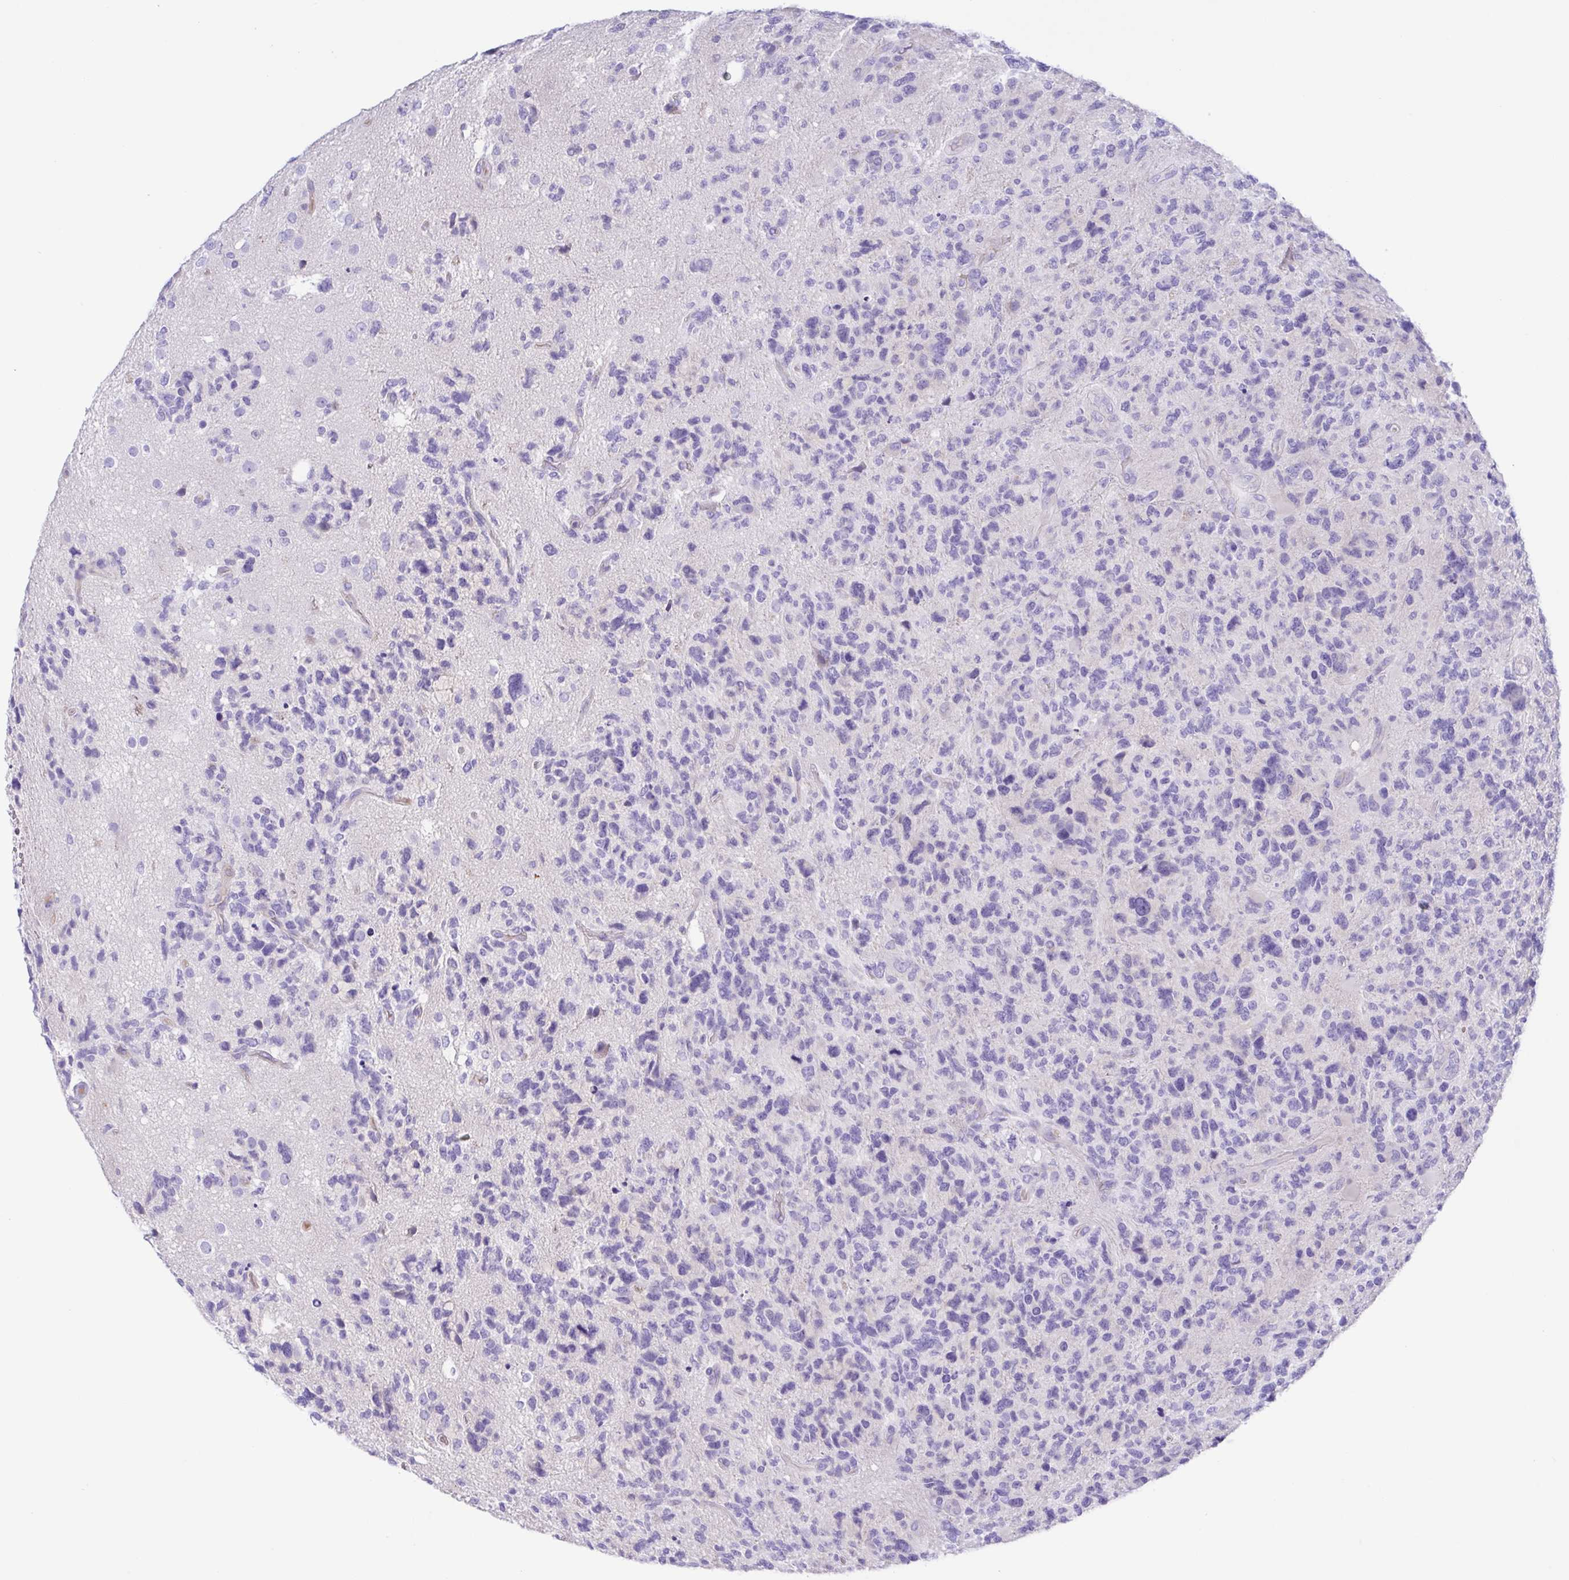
{"staining": {"intensity": "negative", "quantity": "none", "location": "none"}, "tissue": "glioma", "cell_type": "Tumor cells", "image_type": "cancer", "snomed": [{"axis": "morphology", "description": "Glioma, malignant, High grade"}, {"axis": "topography", "description": "Brain"}], "caption": "Tumor cells are negative for brown protein staining in glioma.", "gene": "A1BG", "patient": {"sex": "female", "age": 71}}